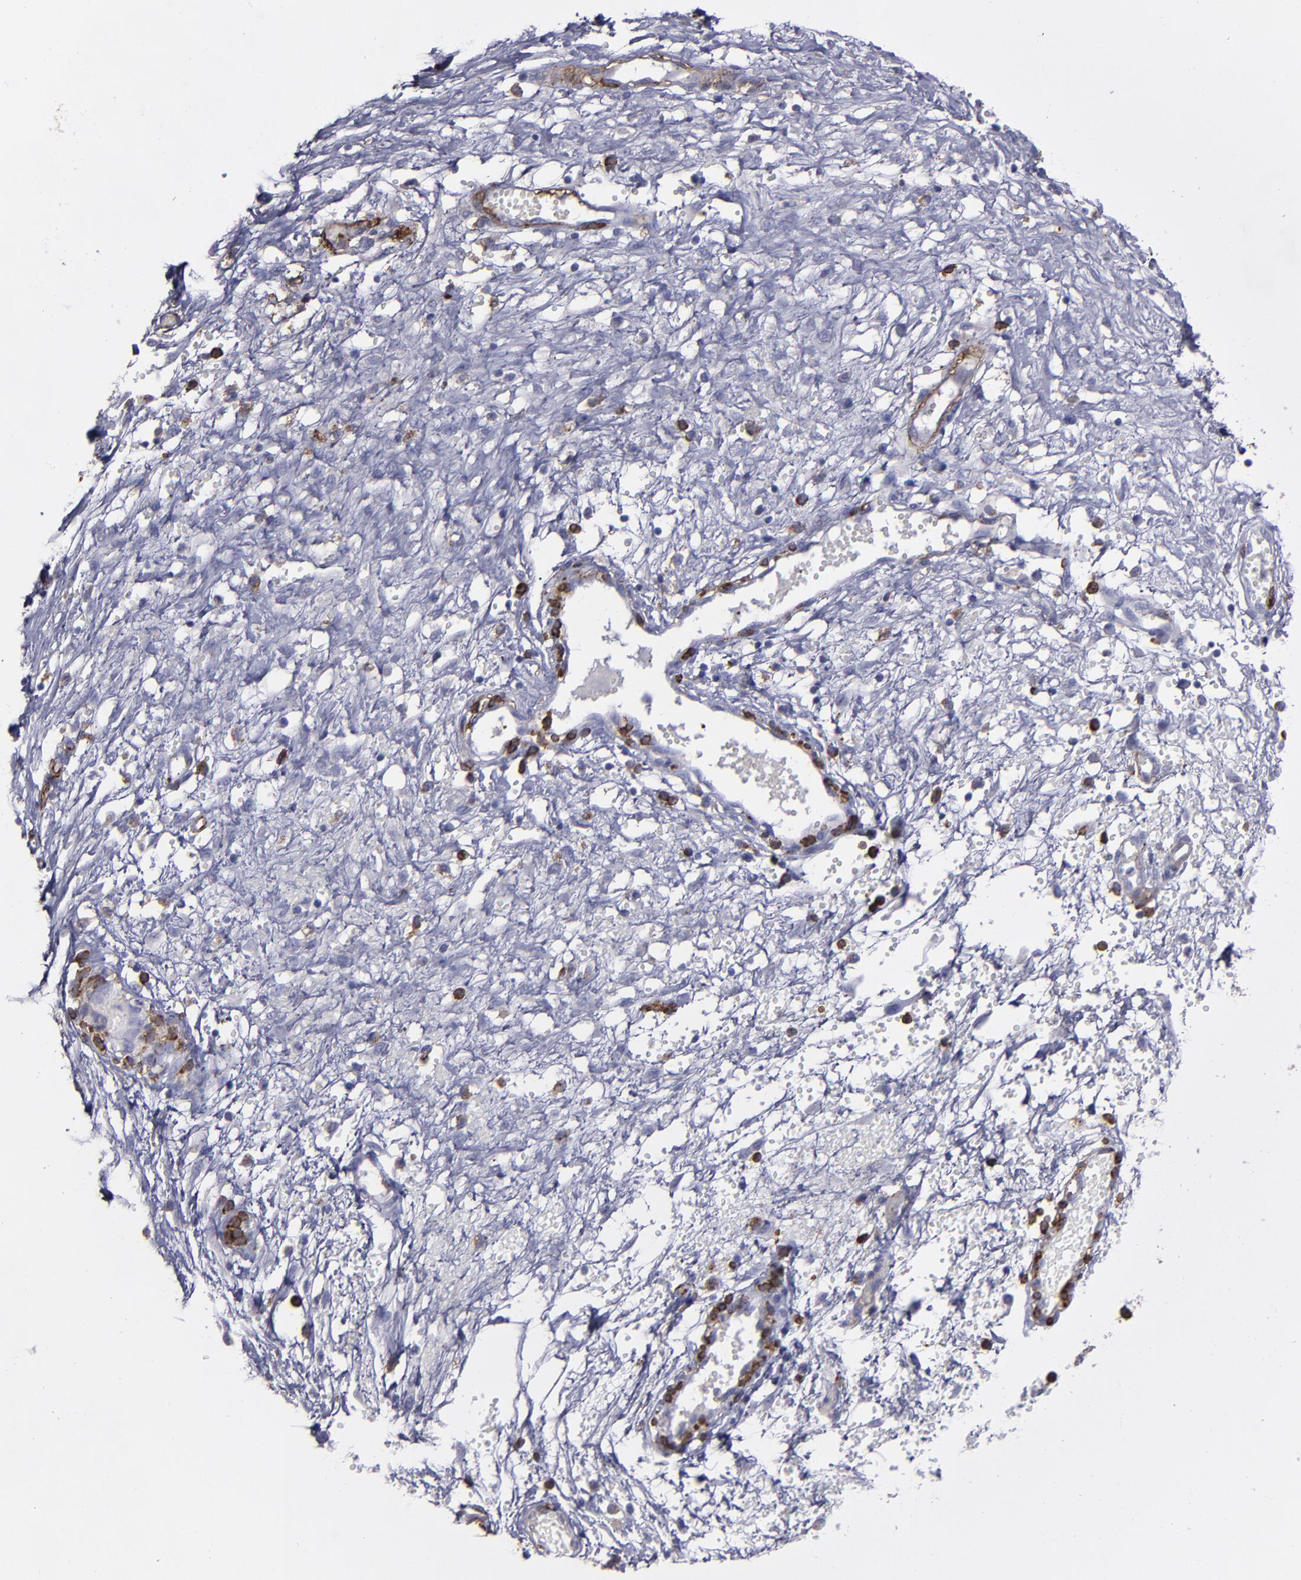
{"staining": {"intensity": "negative", "quantity": "none", "location": "none"}, "tissue": "ovarian cancer", "cell_type": "Tumor cells", "image_type": "cancer", "snomed": [{"axis": "morphology", "description": "Carcinoma, endometroid"}, {"axis": "topography", "description": "Ovary"}], "caption": "DAB immunohistochemical staining of ovarian cancer displays no significant expression in tumor cells.", "gene": "CD36", "patient": {"sex": "female", "age": 42}}